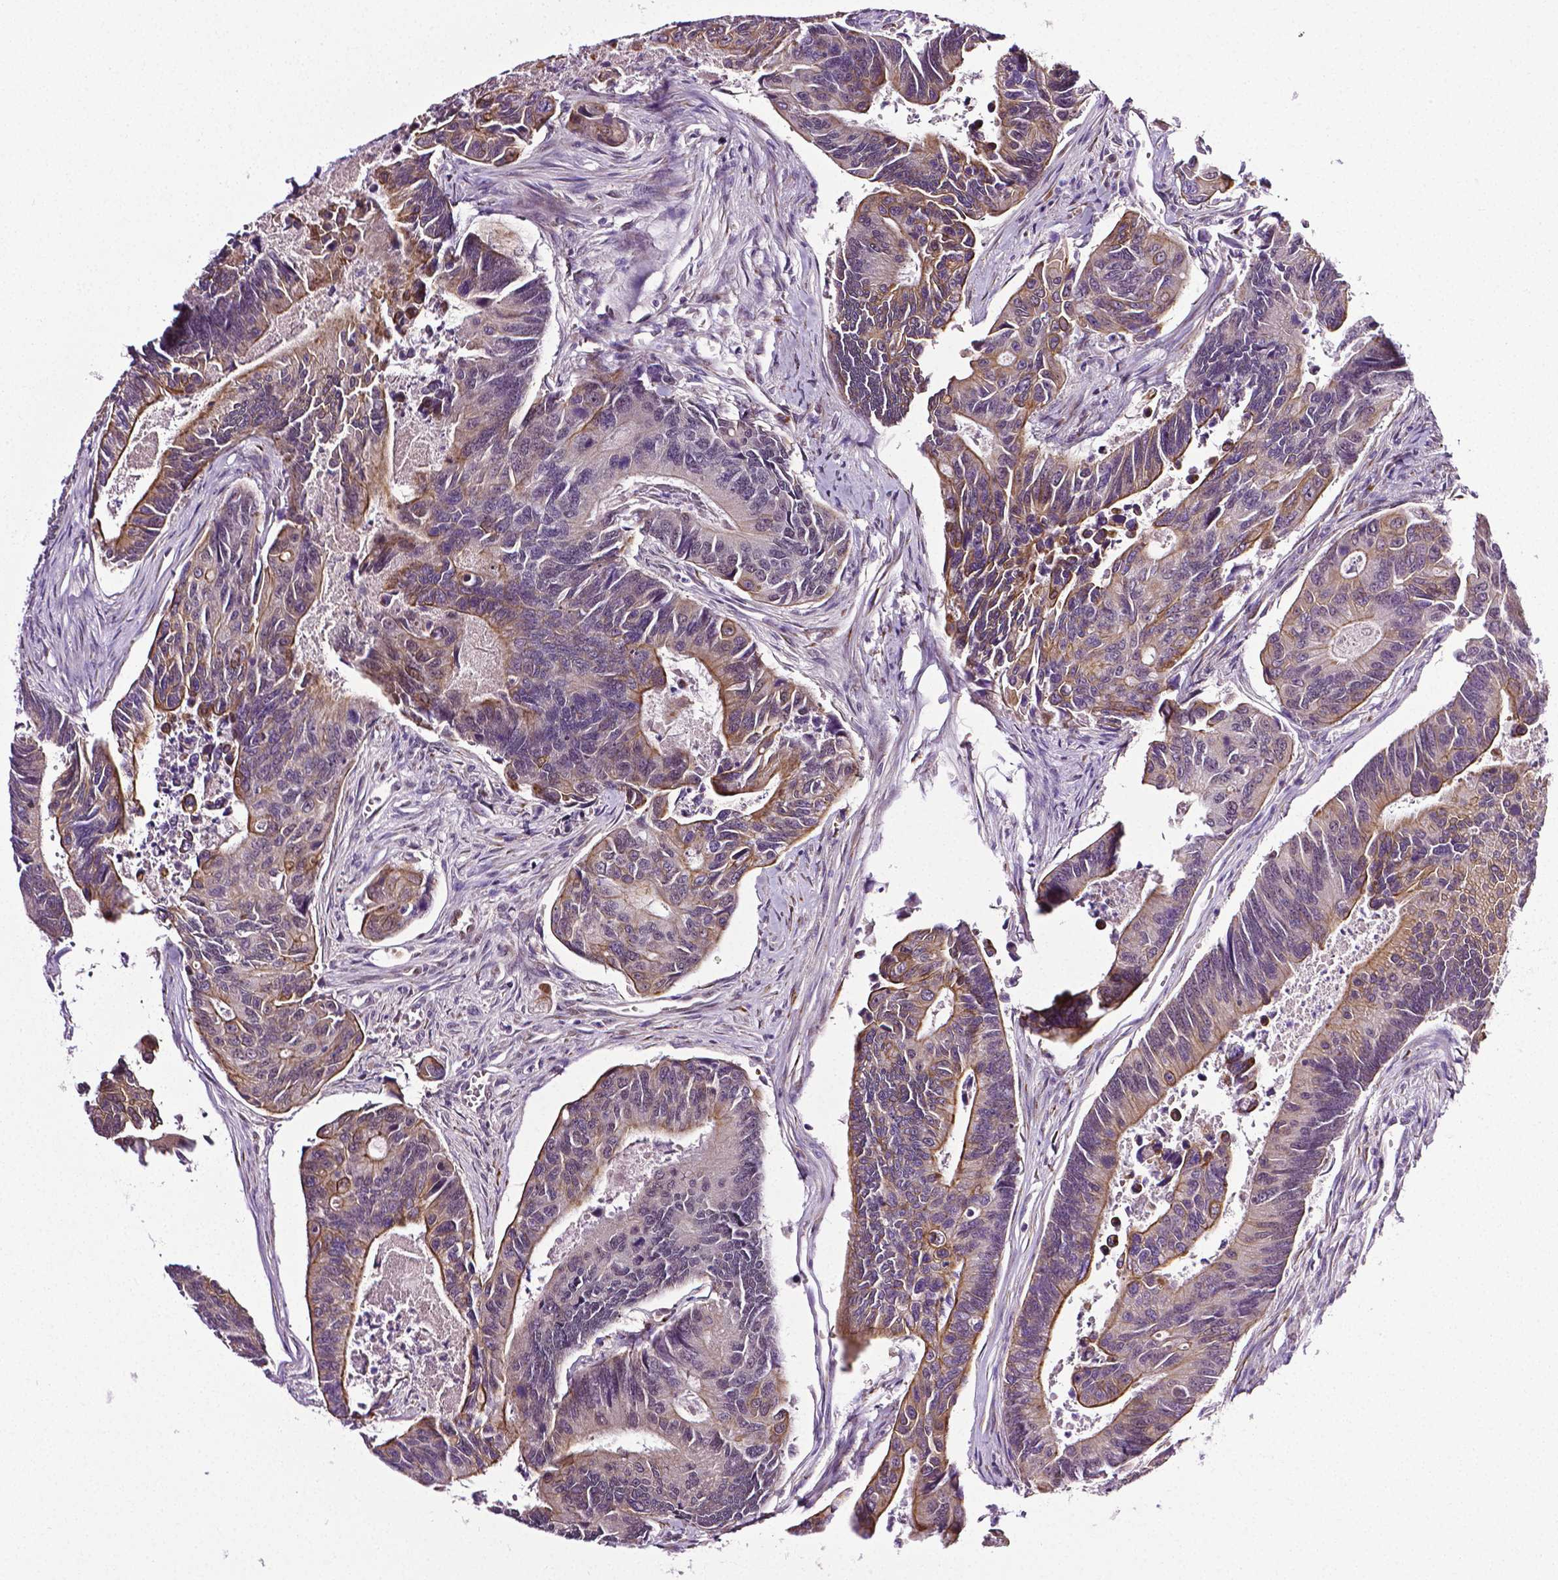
{"staining": {"intensity": "moderate", "quantity": "<25%", "location": "cytoplasmic/membranous"}, "tissue": "colorectal cancer", "cell_type": "Tumor cells", "image_type": "cancer", "snomed": [{"axis": "morphology", "description": "Adenocarcinoma, NOS"}, {"axis": "topography", "description": "Colon"}], "caption": "Immunohistochemical staining of colorectal cancer reveals low levels of moderate cytoplasmic/membranous expression in approximately <25% of tumor cells. (DAB (3,3'-diaminobenzidine) = brown stain, brightfield microscopy at high magnification).", "gene": "PTGER3", "patient": {"sex": "female", "age": 67}}